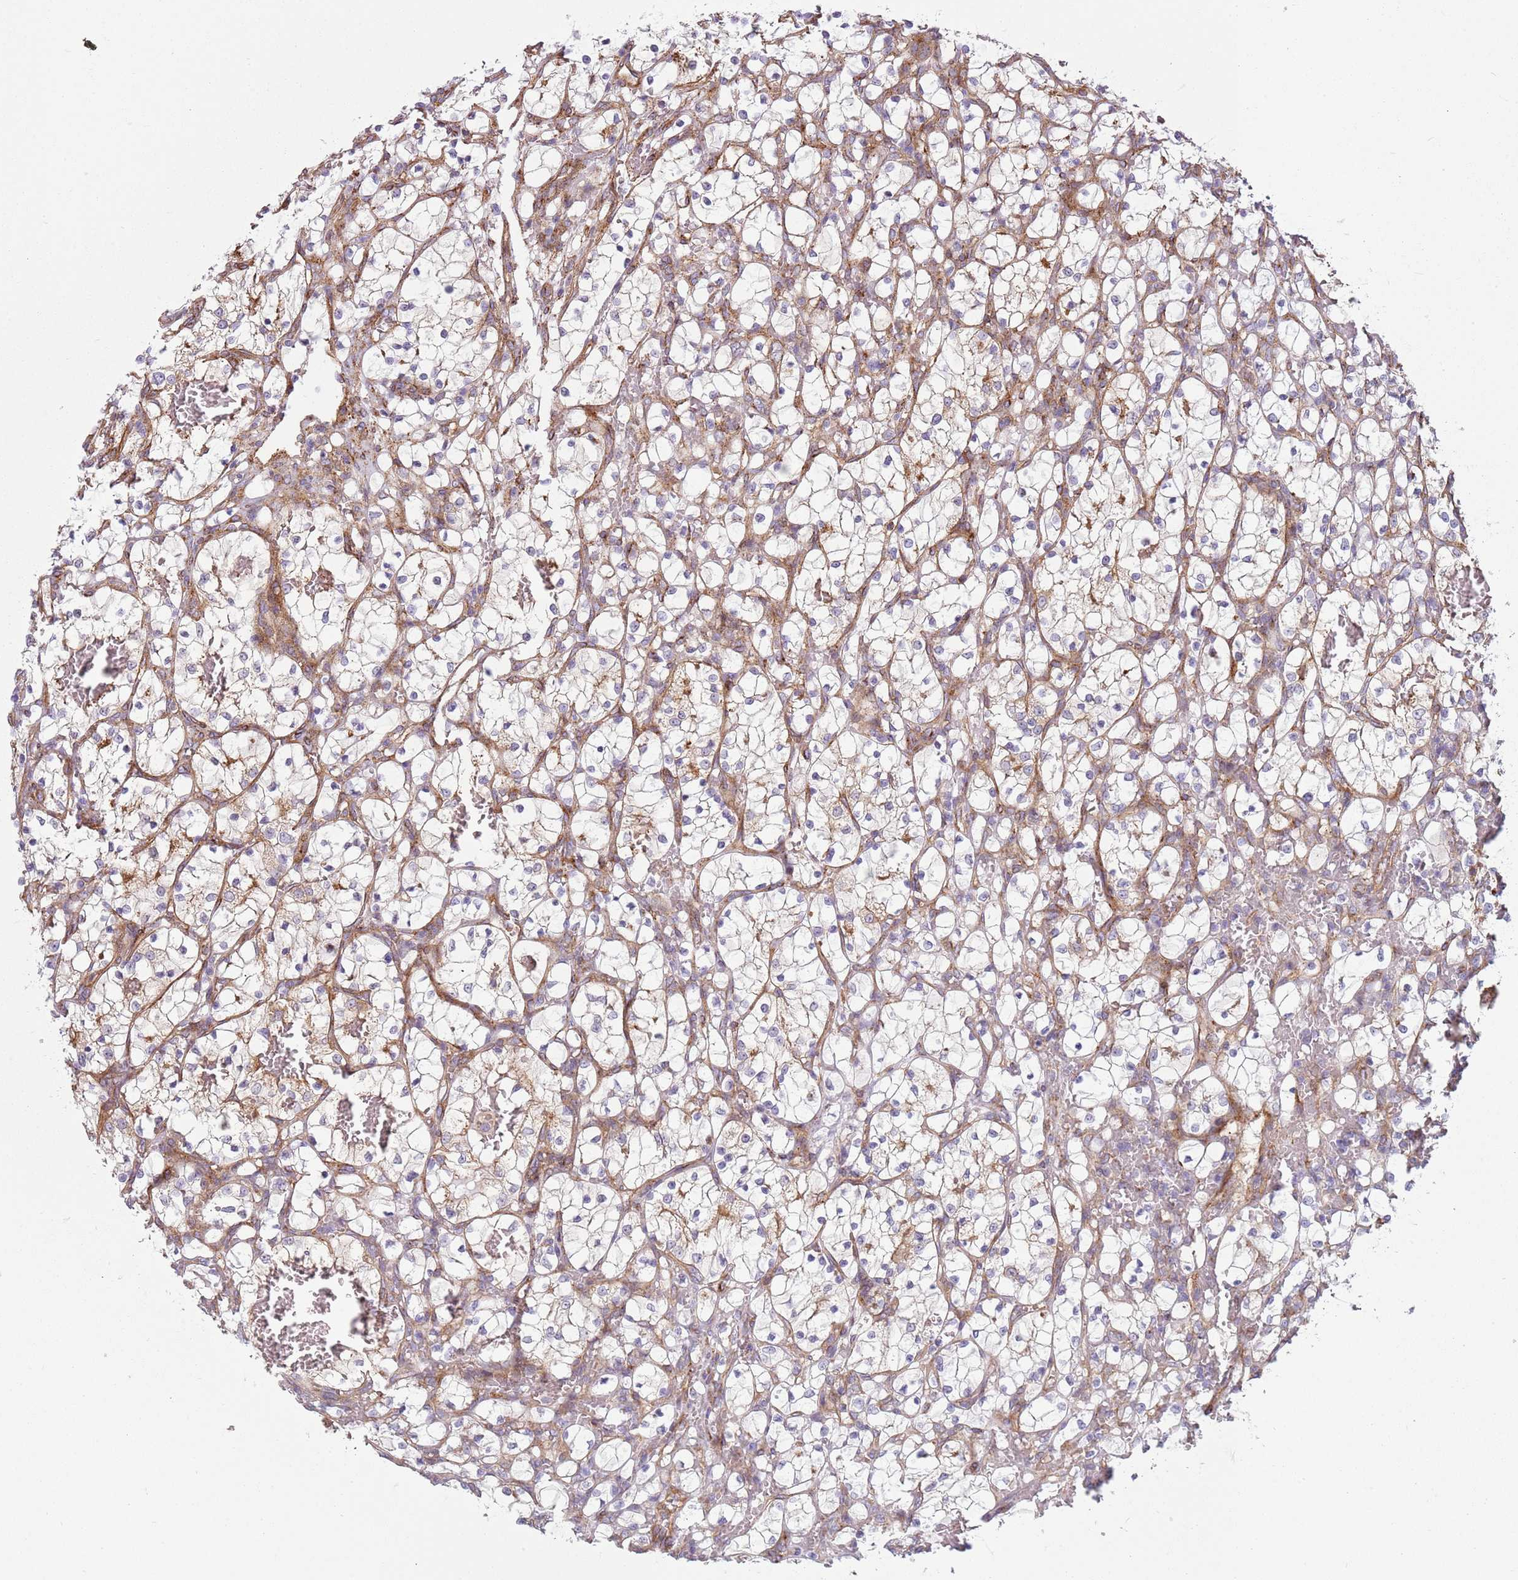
{"staining": {"intensity": "moderate", "quantity": "<25%", "location": "cytoplasmic/membranous"}, "tissue": "renal cancer", "cell_type": "Tumor cells", "image_type": "cancer", "snomed": [{"axis": "morphology", "description": "Adenocarcinoma, NOS"}, {"axis": "topography", "description": "Kidney"}], "caption": "IHC image of neoplastic tissue: human renal adenocarcinoma stained using immunohistochemistry (IHC) shows low levels of moderate protein expression localized specifically in the cytoplasmic/membranous of tumor cells, appearing as a cytoplasmic/membranous brown color.", "gene": "SNX1", "patient": {"sex": "female", "age": 69}}